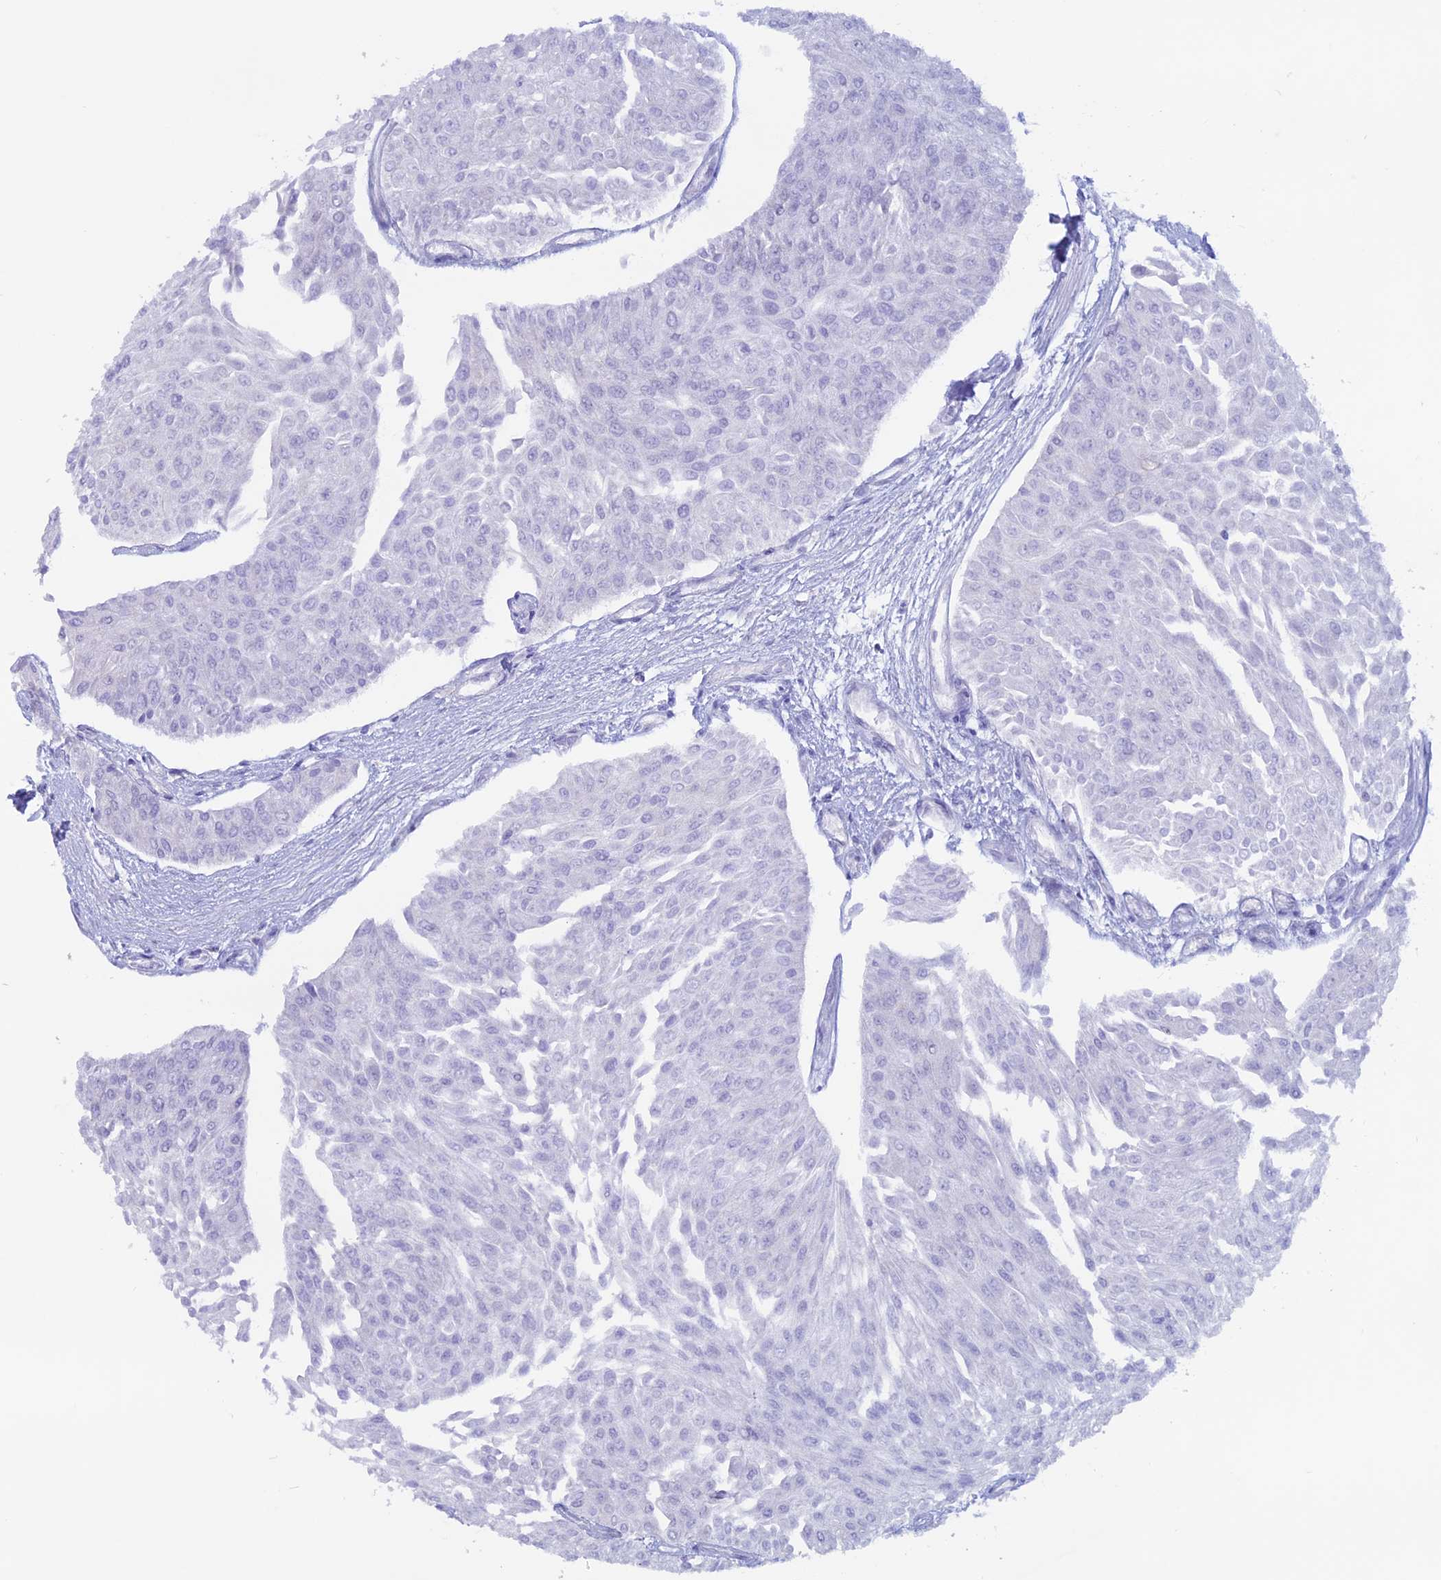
{"staining": {"intensity": "negative", "quantity": "none", "location": "none"}, "tissue": "urothelial cancer", "cell_type": "Tumor cells", "image_type": "cancer", "snomed": [{"axis": "morphology", "description": "Urothelial carcinoma, Low grade"}, {"axis": "topography", "description": "Urinary bladder"}], "caption": "Immunohistochemical staining of urothelial cancer demonstrates no significant staining in tumor cells.", "gene": "RP1", "patient": {"sex": "male", "age": 67}}